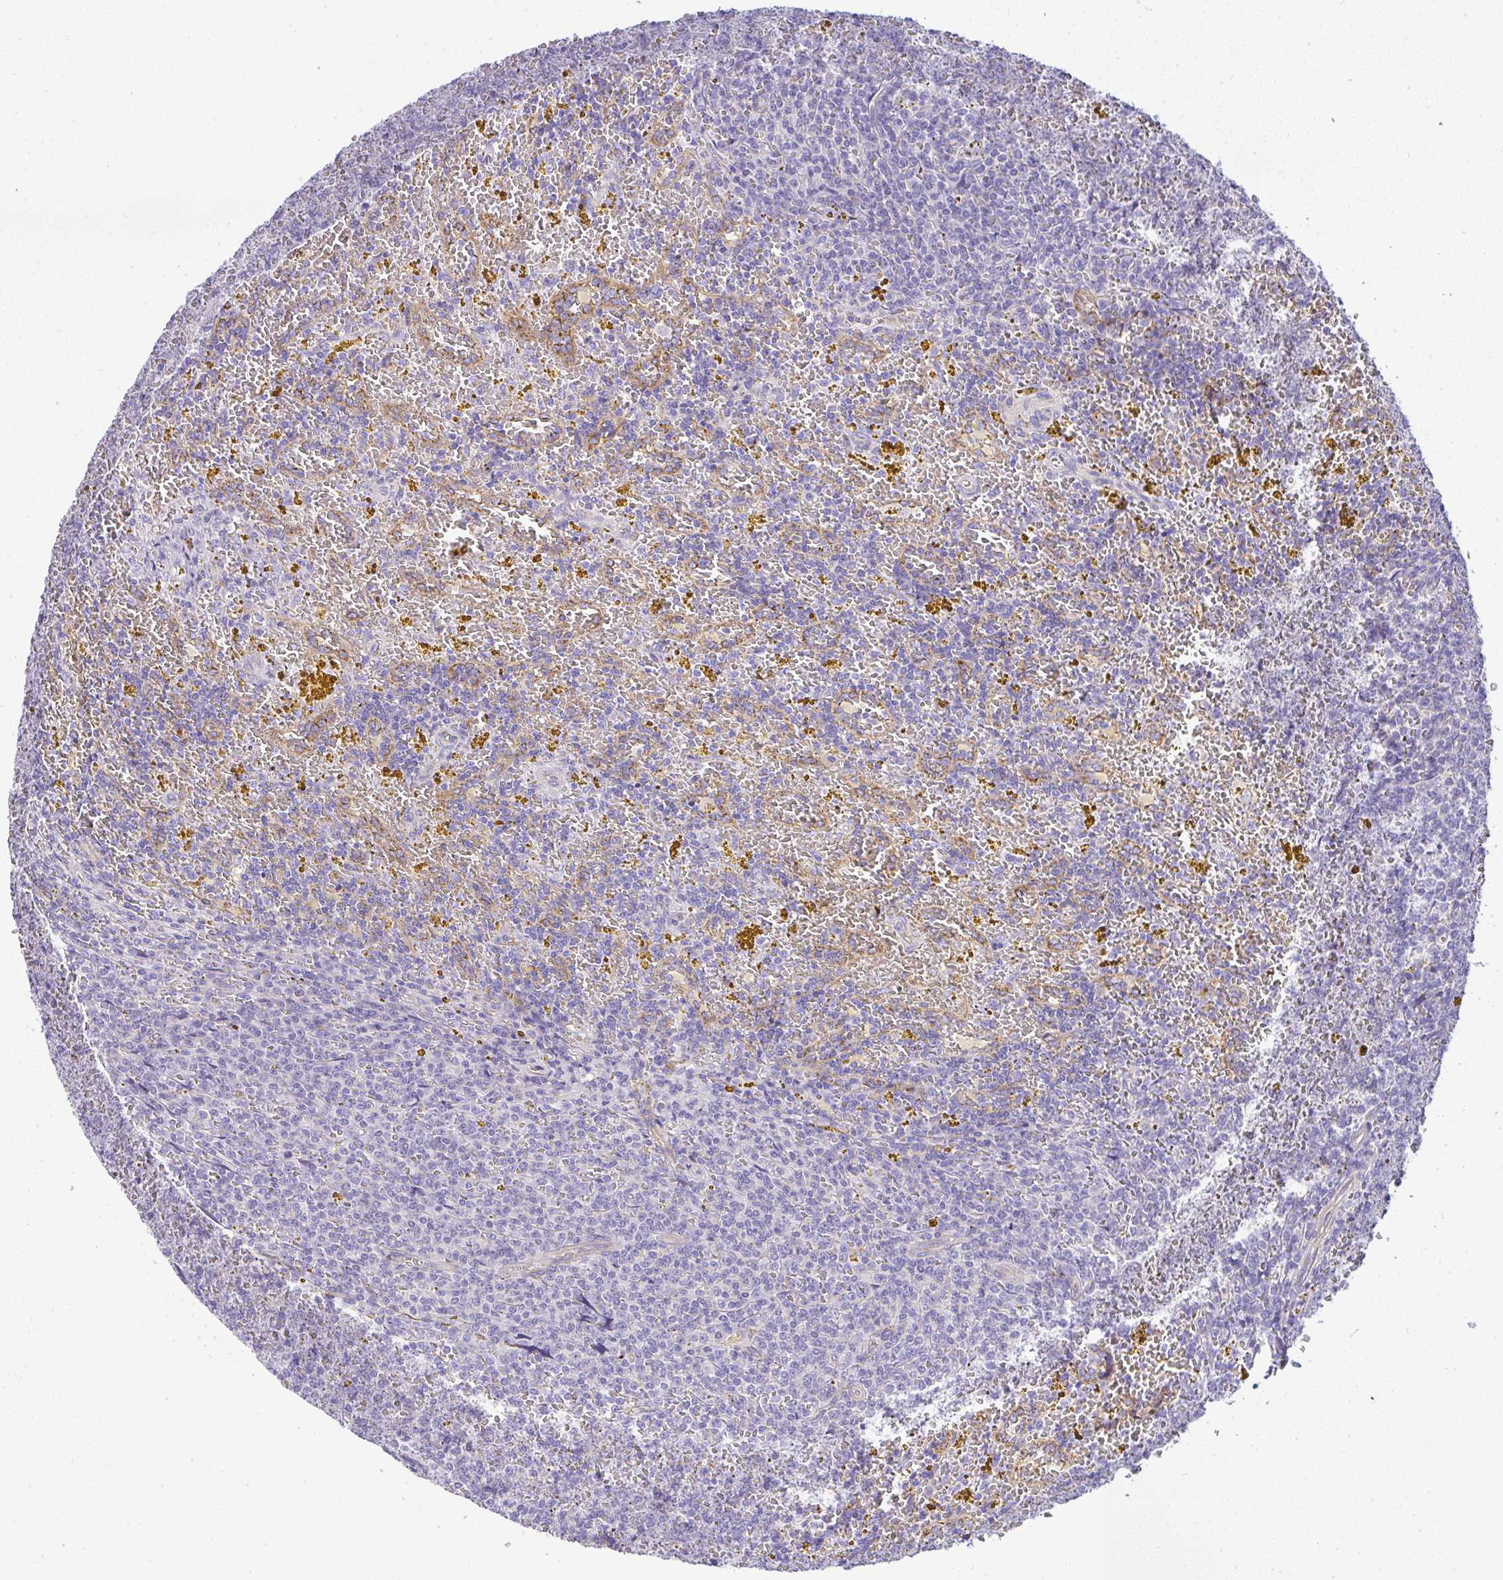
{"staining": {"intensity": "negative", "quantity": "none", "location": "none"}, "tissue": "lymphoma", "cell_type": "Tumor cells", "image_type": "cancer", "snomed": [{"axis": "morphology", "description": "Malignant lymphoma, non-Hodgkin's type, Low grade"}, {"axis": "topography", "description": "Spleen"}, {"axis": "topography", "description": "Lymph node"}], "caption": "IHC photomicrograph of neoplastic tissue: lymphoma stained with DAB exhibits no significant protein staining in tumor cells.", "gene": "FAM177A1", "patient": {"sex": "female", "age": 66}}